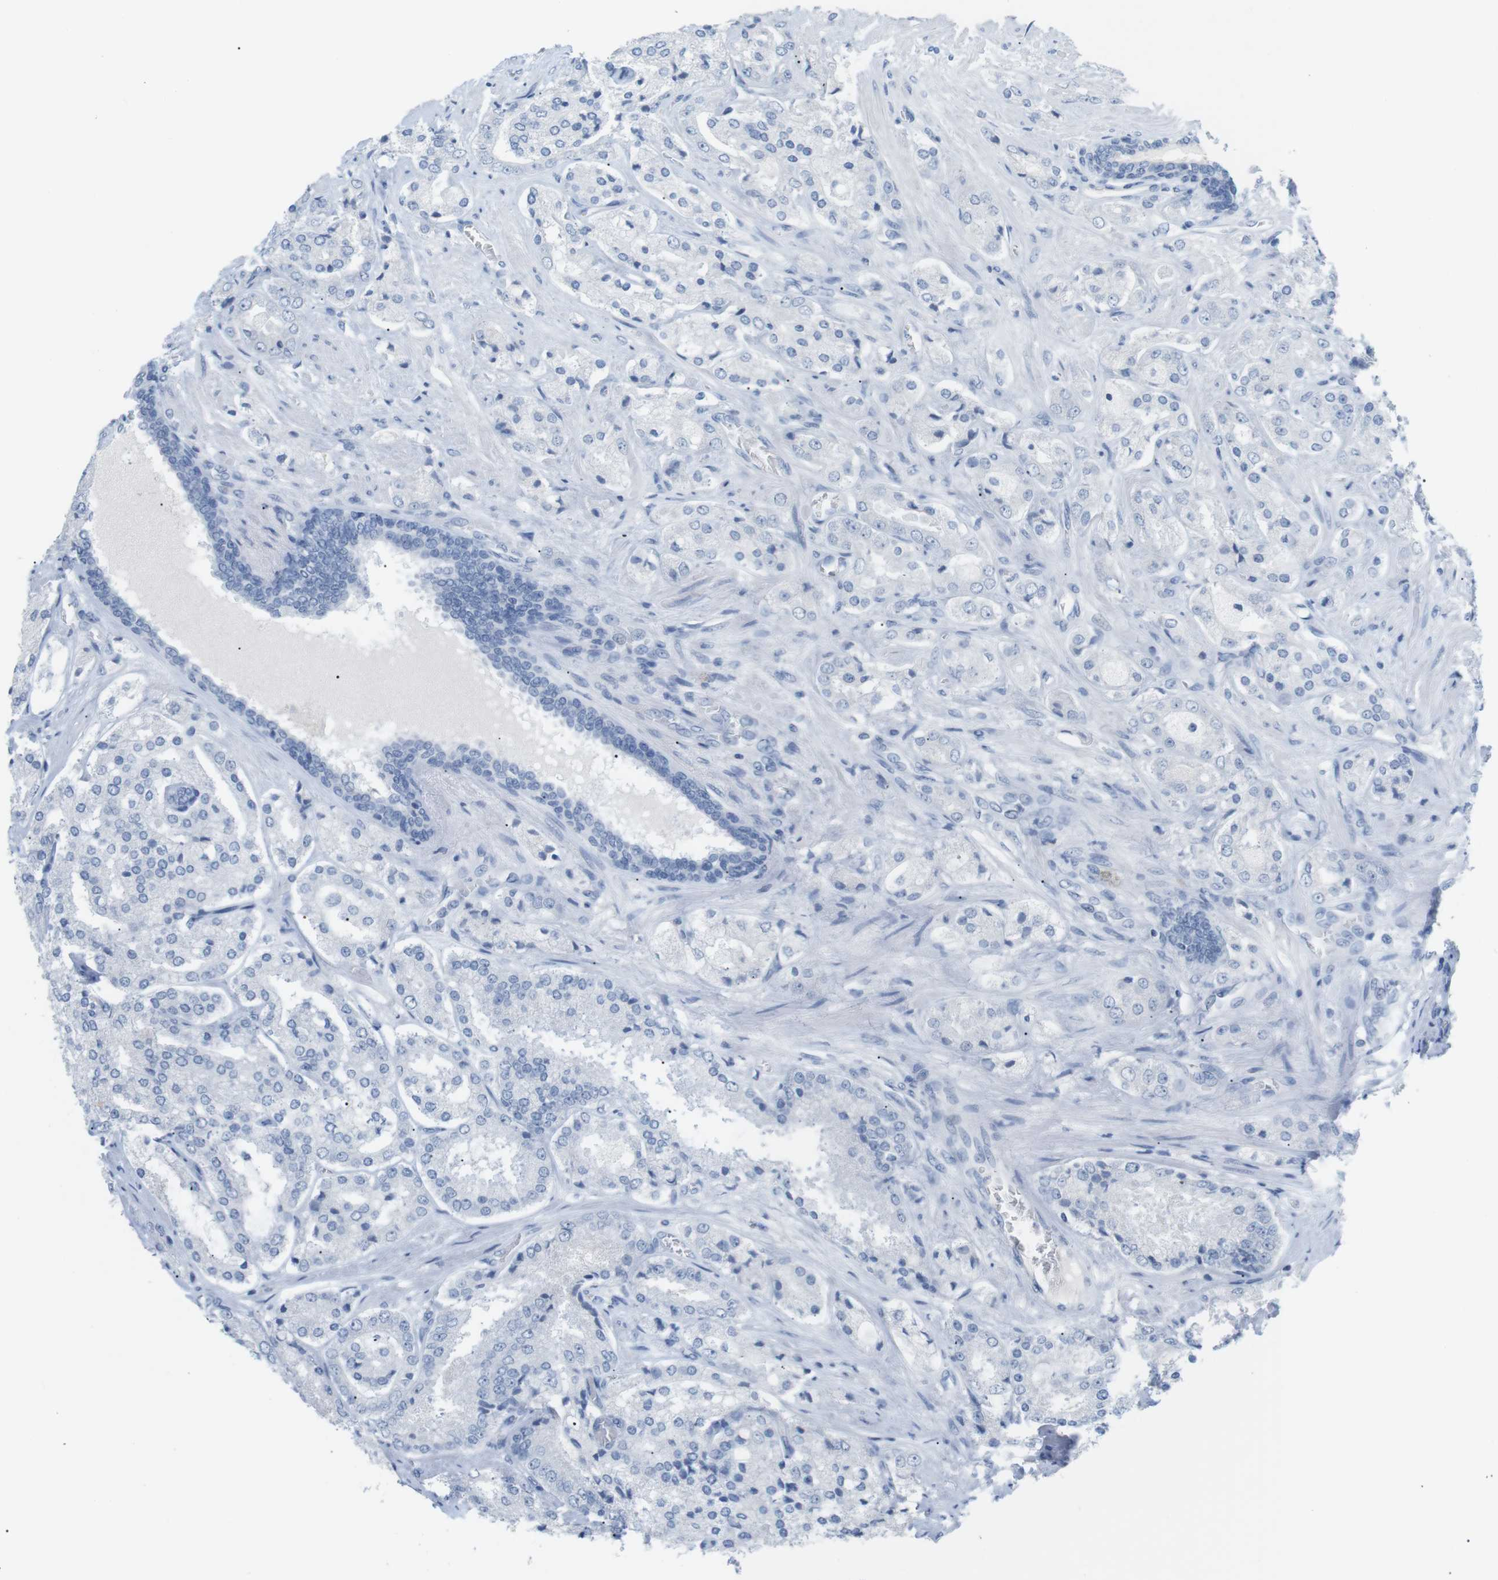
{"staining": {"intensity": "negative", "quantity": "none", "location": "none"}, "tissue": "prostate cancer", "cell_type": "Tumor cells", "image_type": "cancer", "snomed": [{"axis": "morphology", "description": "Adenocarcinoma, High grade"}, {"axis": "topography", "description": "Prostate"}], "caption": "Immunohistochemical staining of prostate cancer shows no significant staining in tumor cells.", "gene": "HBG2", "patient": {"sex": "male", "age": 65}}